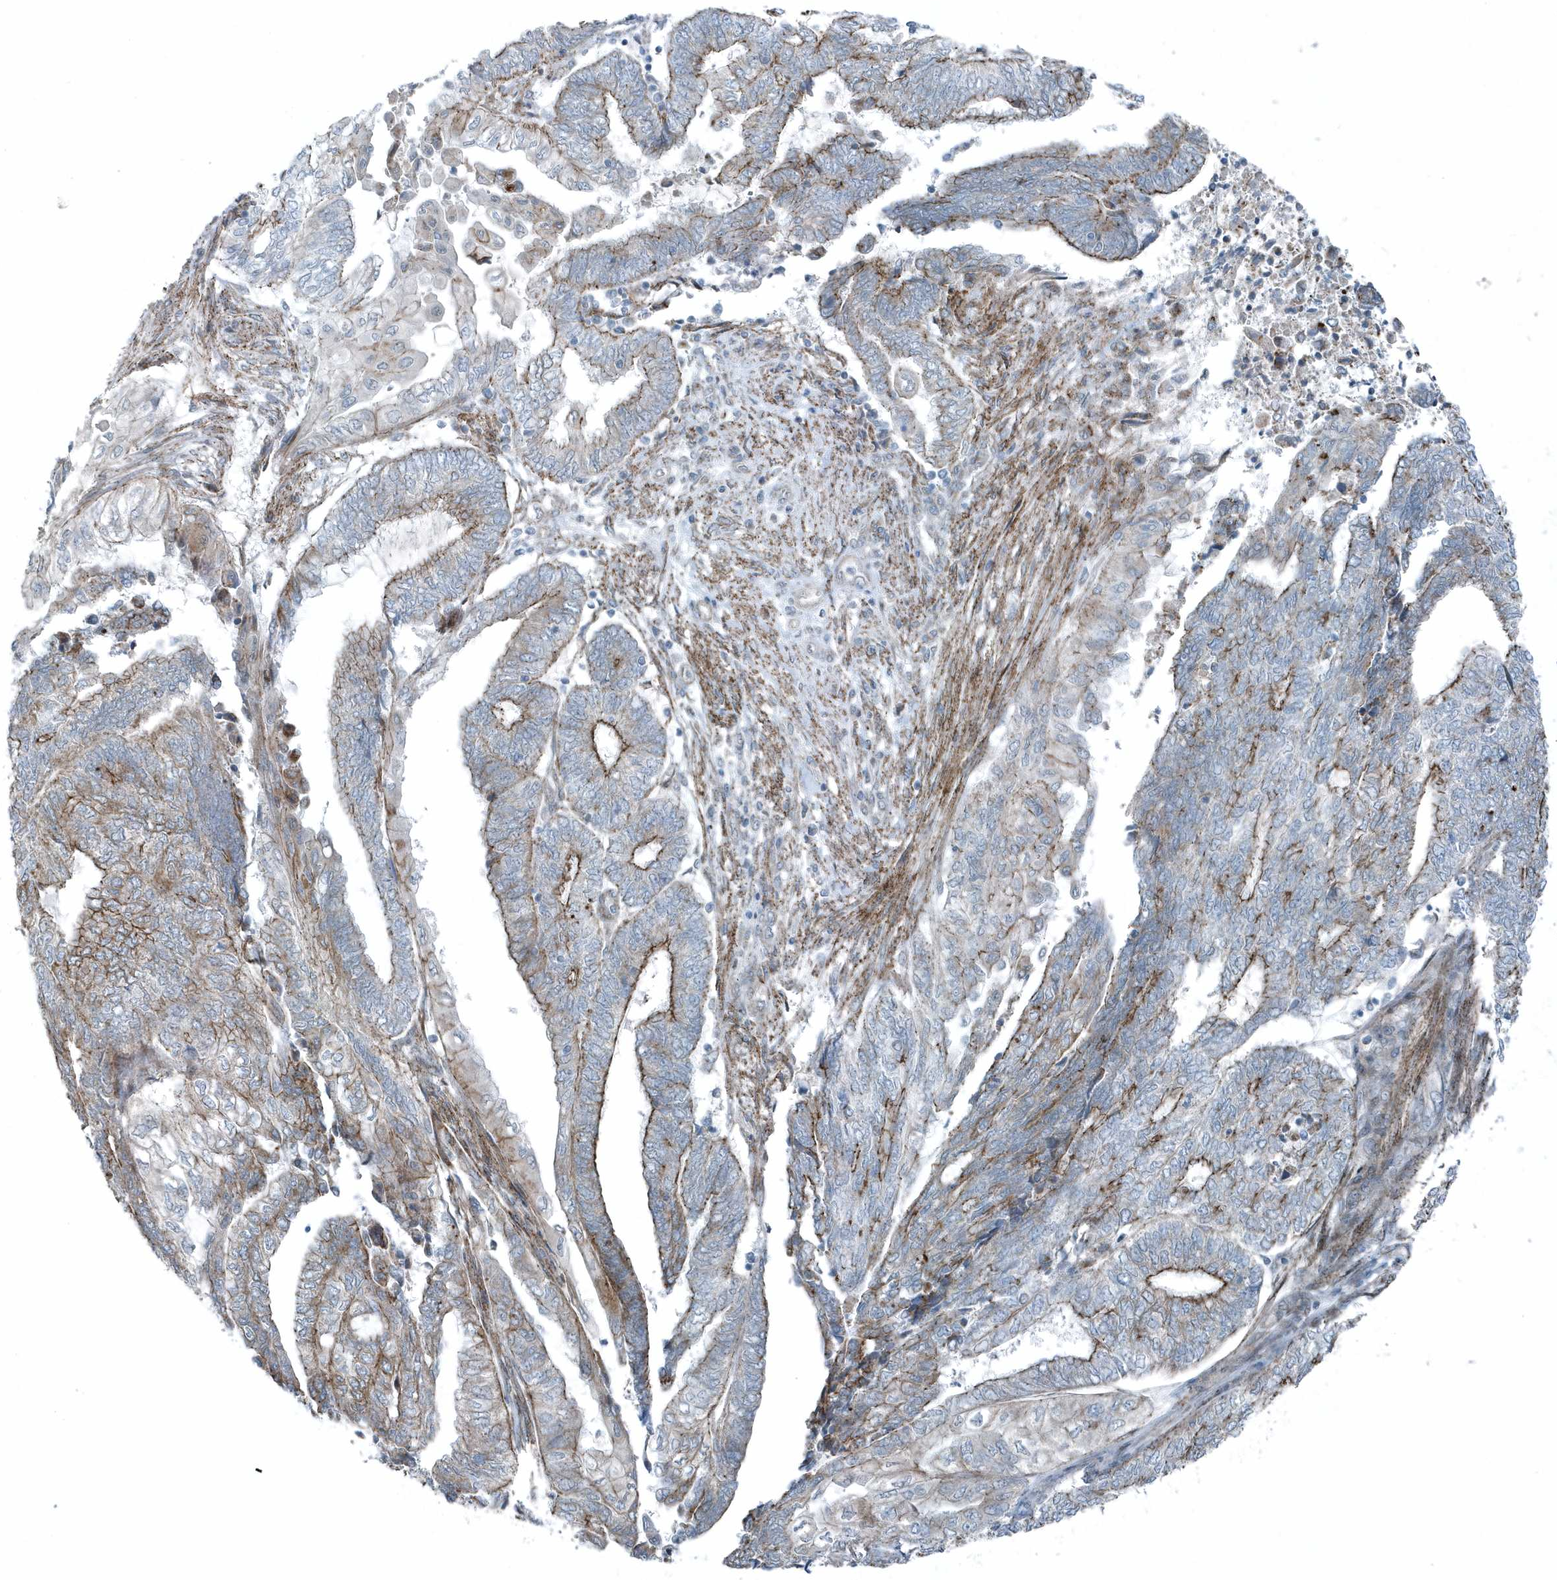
{"staining": {"intensity": "moderate", "quantity": "25%-75%", "location": "cytoplasmic/membranous"}, "tissue": "endometrial cancer", "cell_type": "Tumor cells", "image_type": "cancer", "snomed": [{"axis": "morphology", "description": "Adenocarcinoma, NOS"}, {"axis": "topography", "description": "Uterus"}, {"axis": "topography", "description": "Endometrium"}], "caption": "Moderate cytoplasmic/membranous staining for a protein is present in approximately 25%-75% of tumor cells of endometrial cancer using immunohistochemistry.", "gene": "GCC2", "patient": {"sex": "female", "age": 70}}